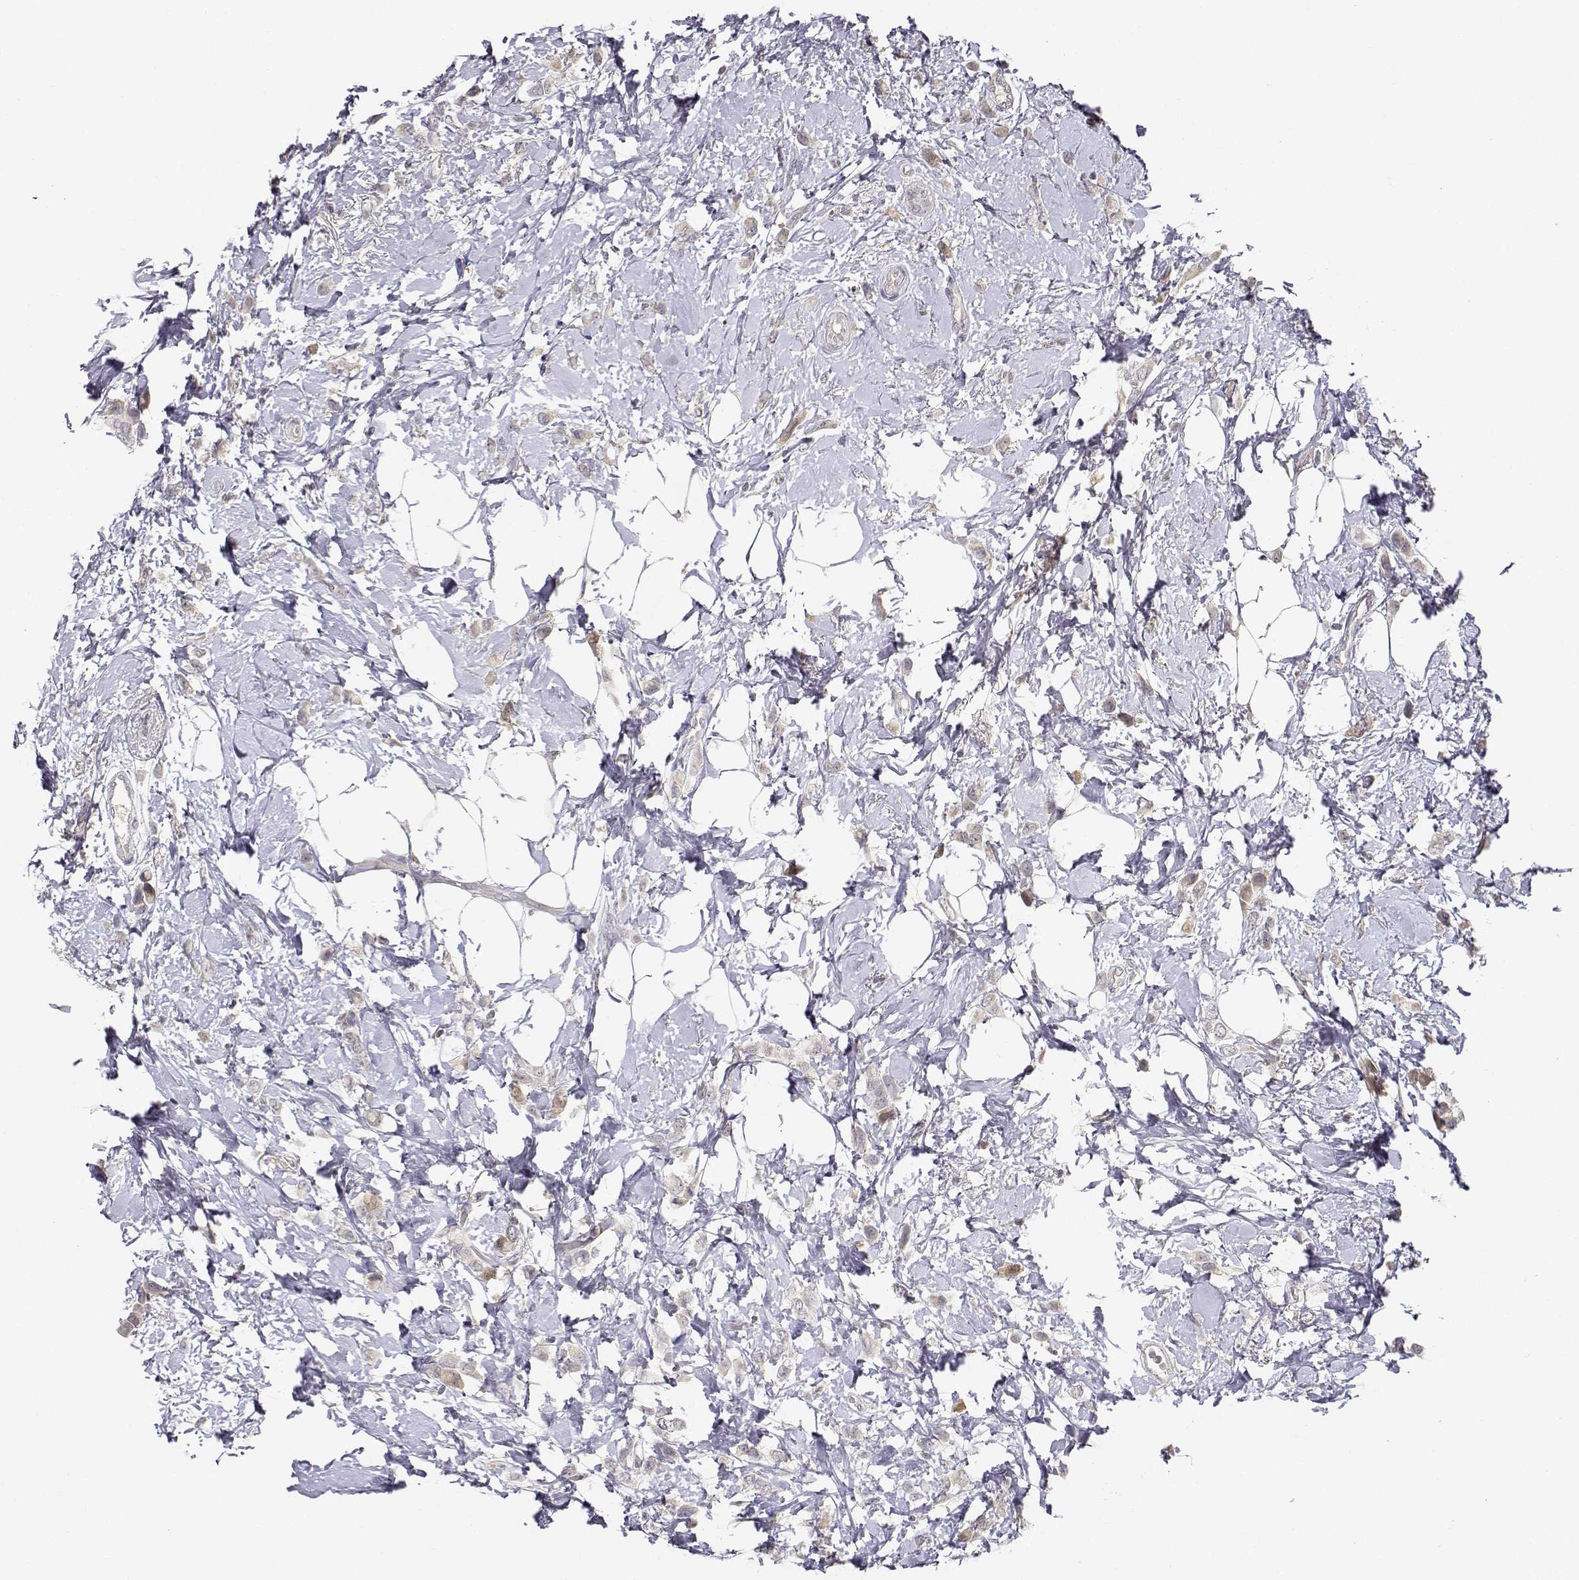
{"staining": {"intensity": "weak", "quantity": ">75%", "location": "cytoplasmic/membranous"}, "tissue": "breast cancer", "cell_type": "Tumor cells", "image_type": "cancer", "snomed": [{"axis": "morphology", "description": "Lobular carcinoma"}, {"axis": "topography", "description": "Breast"}], "caption": "Immunohistochemistry (DAB (3,3'-diaminobenzidine)) staining of breast cancer shows weak cytoplasmic/membranous protein staining in about >75% of tumor cells.", "gene": "RAD51", "patient": {"sex": "female", "age": 66}}